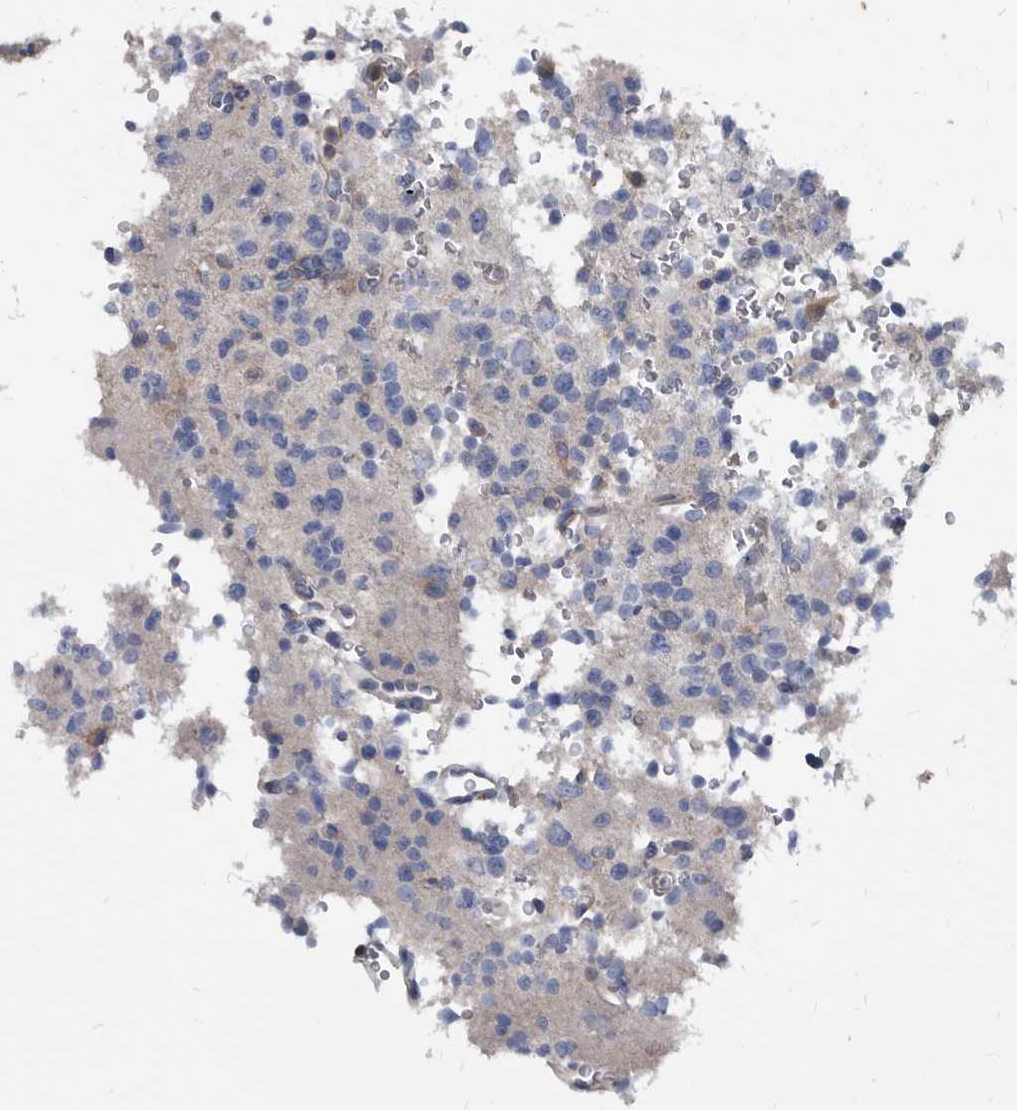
{"staining": {"intensity": "negative", "quantity": "none", "location": "none"}, "tissue": "glioma", "cell_type": "Tumor cells", "image_type": "cancer", "snomed": [{"axis": "morphology", "description": "Glioma, malignant, High grade"}, {"axis": "topography", "description": "Brain"}], "caption": "Immunohistochemistry (IHC) histopathology image of neoplastic tissue: glioma stained with DAB displays no significant protein staining in tumor cells. Brightfield microscopy of IHC stained with DAB (3,3'-diaminobenzidine) (brown) and hematoxylin (blue), captured at high magnification.", "gene": "APEH", "patient": {"sex": "female", "age": 62}}